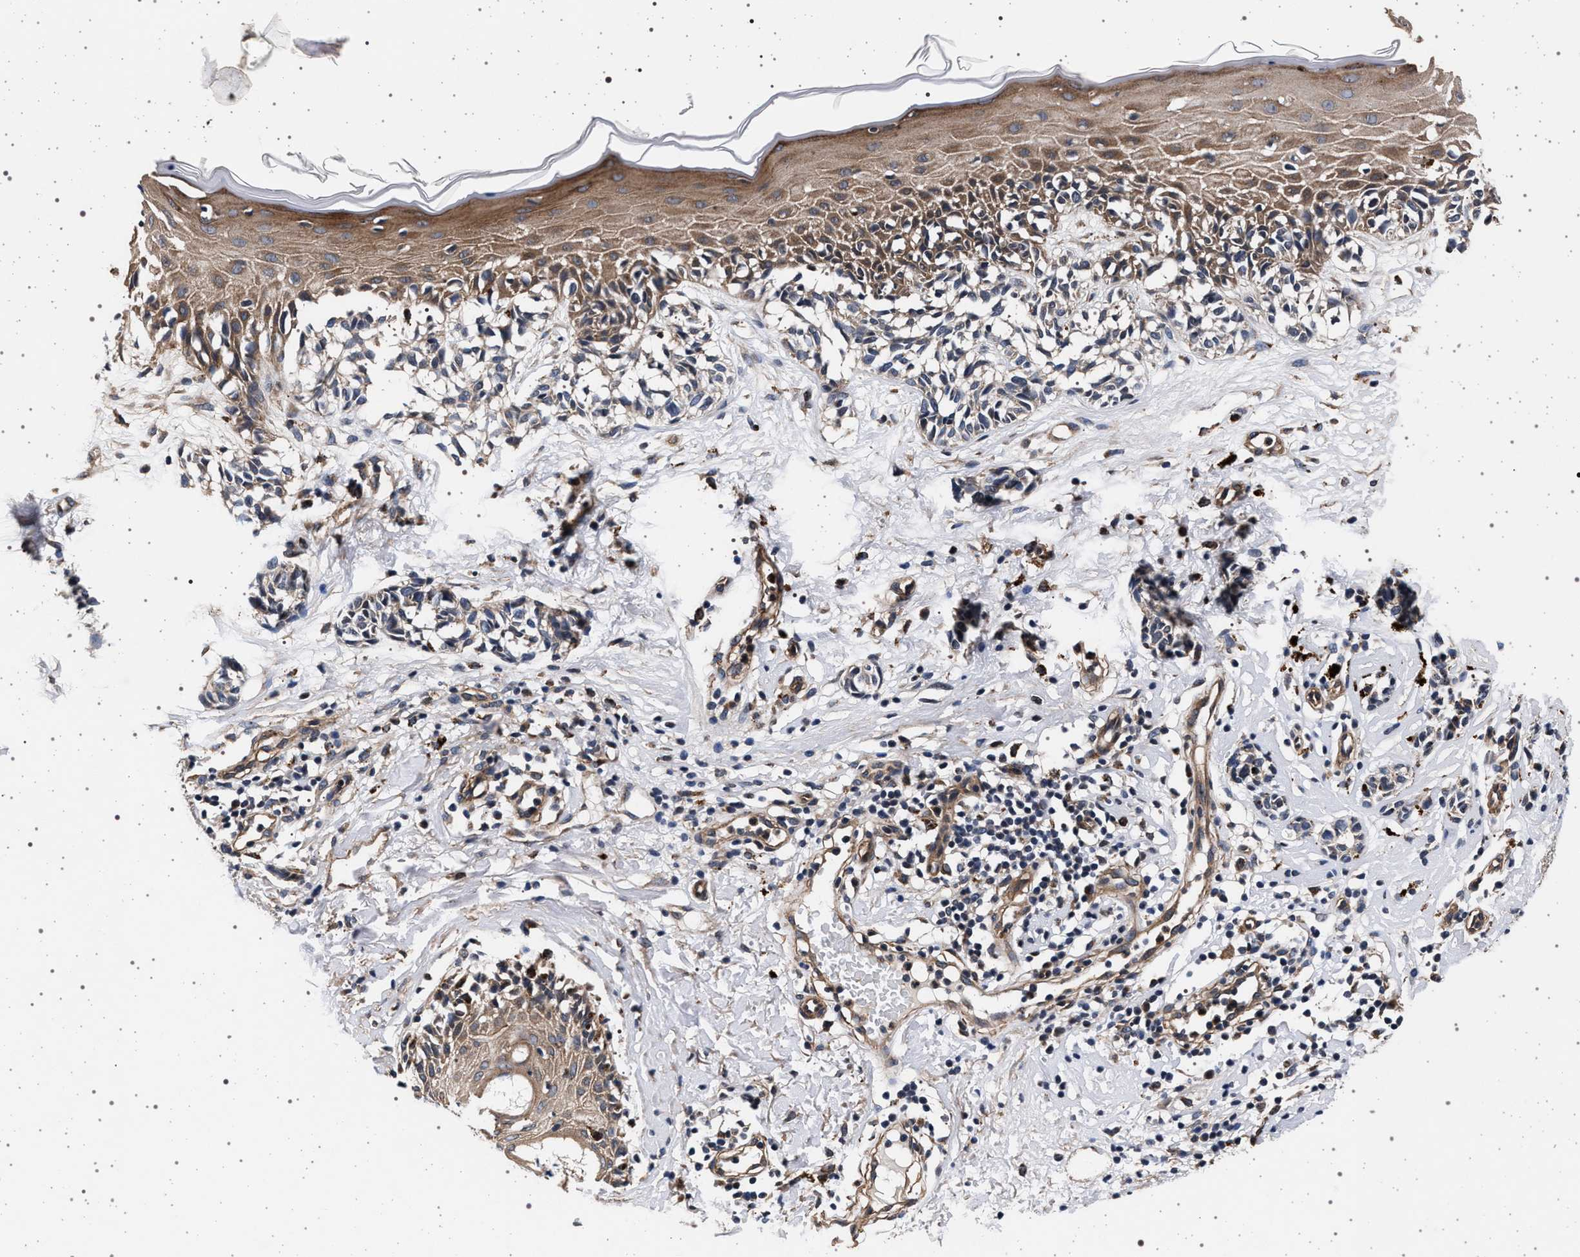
{"staining": {"intensity": "negative", "quantity": "none", "location": "none"}, "tissue": "melanoma", "cell_type": "Tumor cells", "image_type": "cancer", "snomed": [{"axis": "morphology", "description": "Malignant melanoma, NOS"}, {"axis": "topography", "description": "Skin"}], "caption": "Immunohistochemistry histopathology image of neoplastic tissue: human malignant melanoma stained with DAB (3,3'-diaminobenzidine) reveals no significant protein expression in tumor cells.", "gene": "KCNK6", "patient": {"sex": "male", "age": 64}}